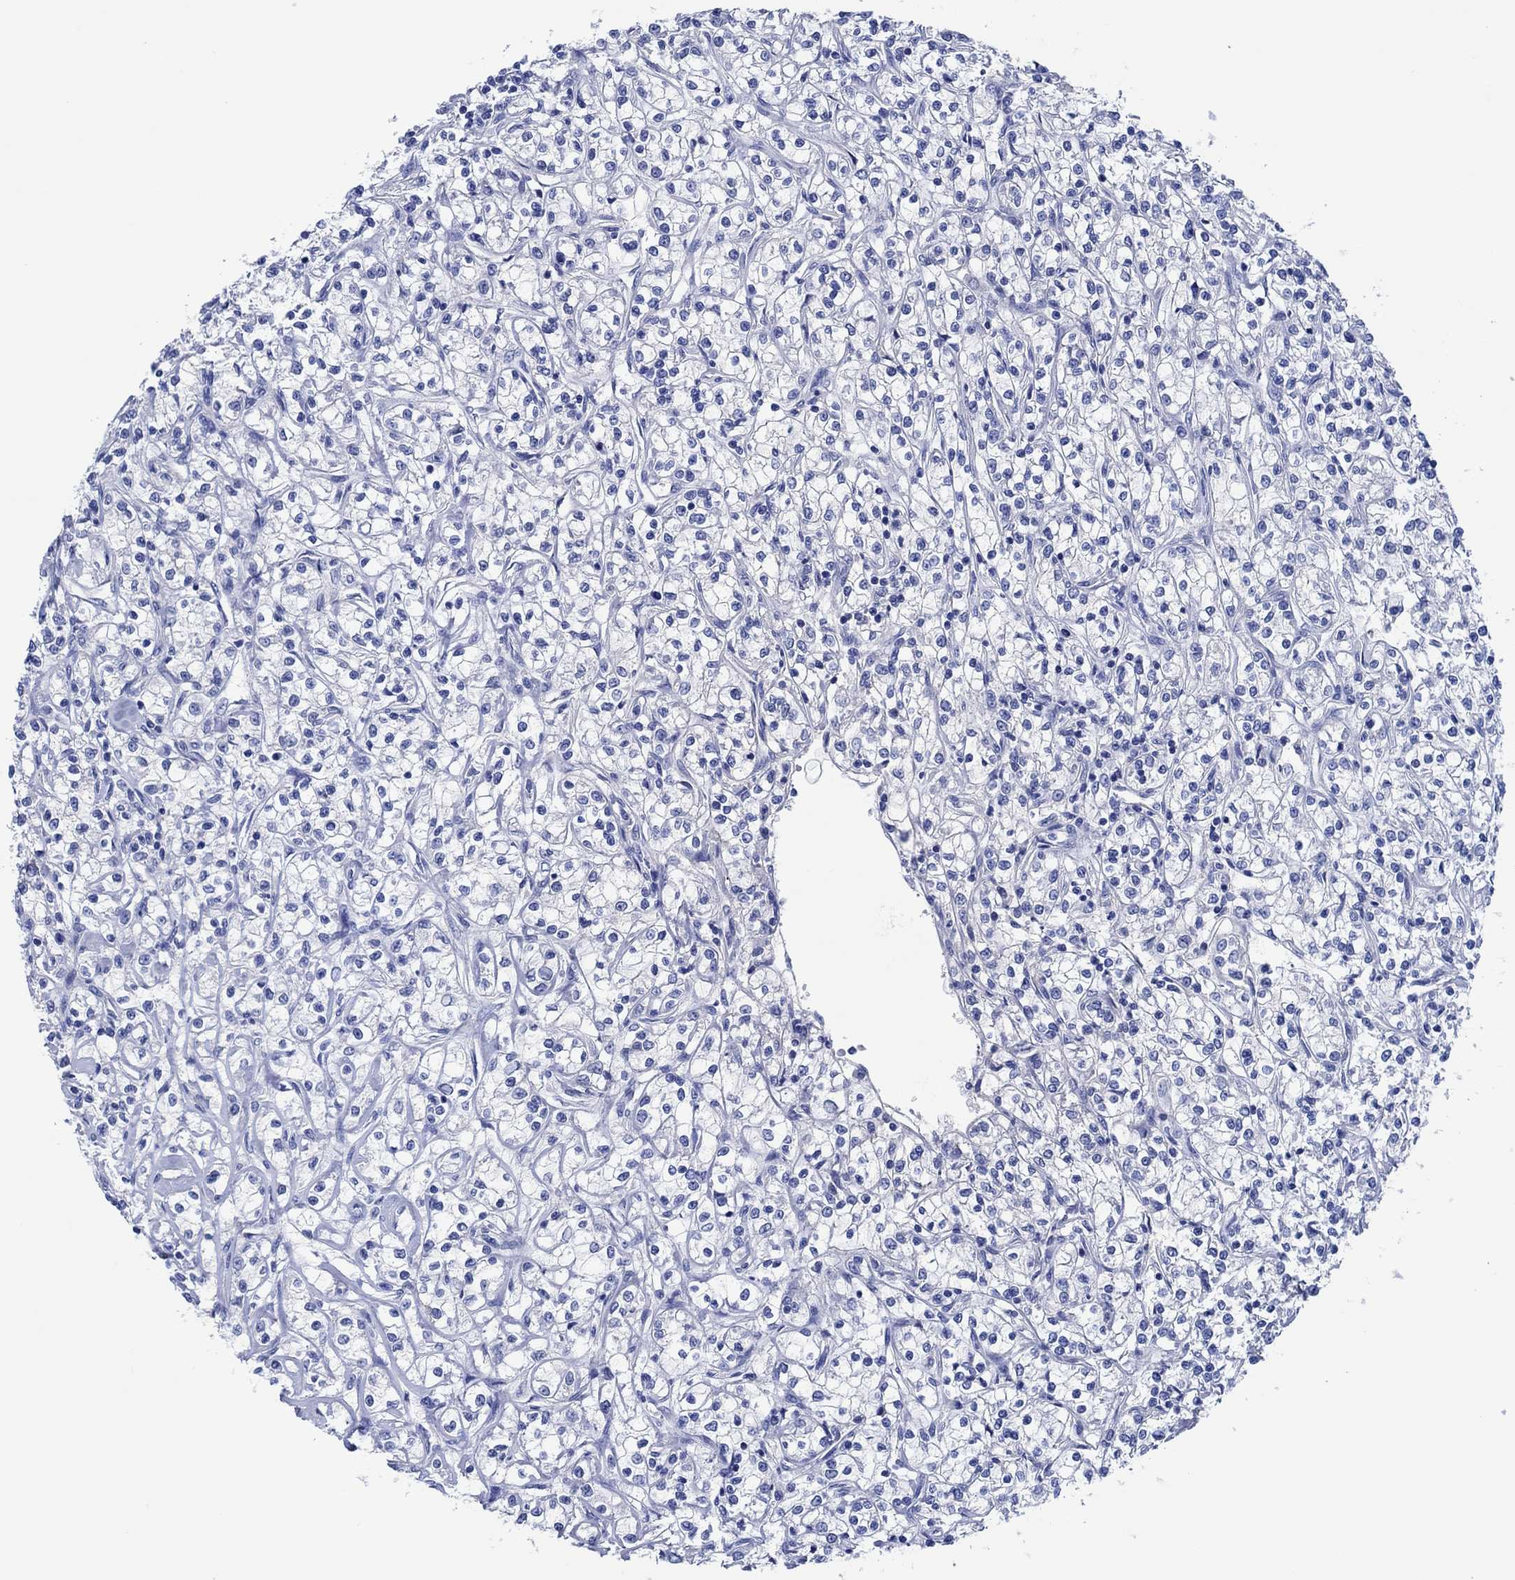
{"staining": {"intensity": "negative", "quantity": "none", "location": "none"}, "tissue": "renal cancer", "cell_type": "Tumor cells", "image_type": "cancer", "snomed": [{"axis": "morphology", "description": "Adenocarcinoma, NOS"}, {"axis": "topography", "description": "Kidney"}], "caption": "The immunohistochemistry micrograph has no significant staining in tumor cells of renal cancer (adenocarcinoma) tissue.", "gene": "CPNE6", "patient": {"sex": "female", "age": 59}}